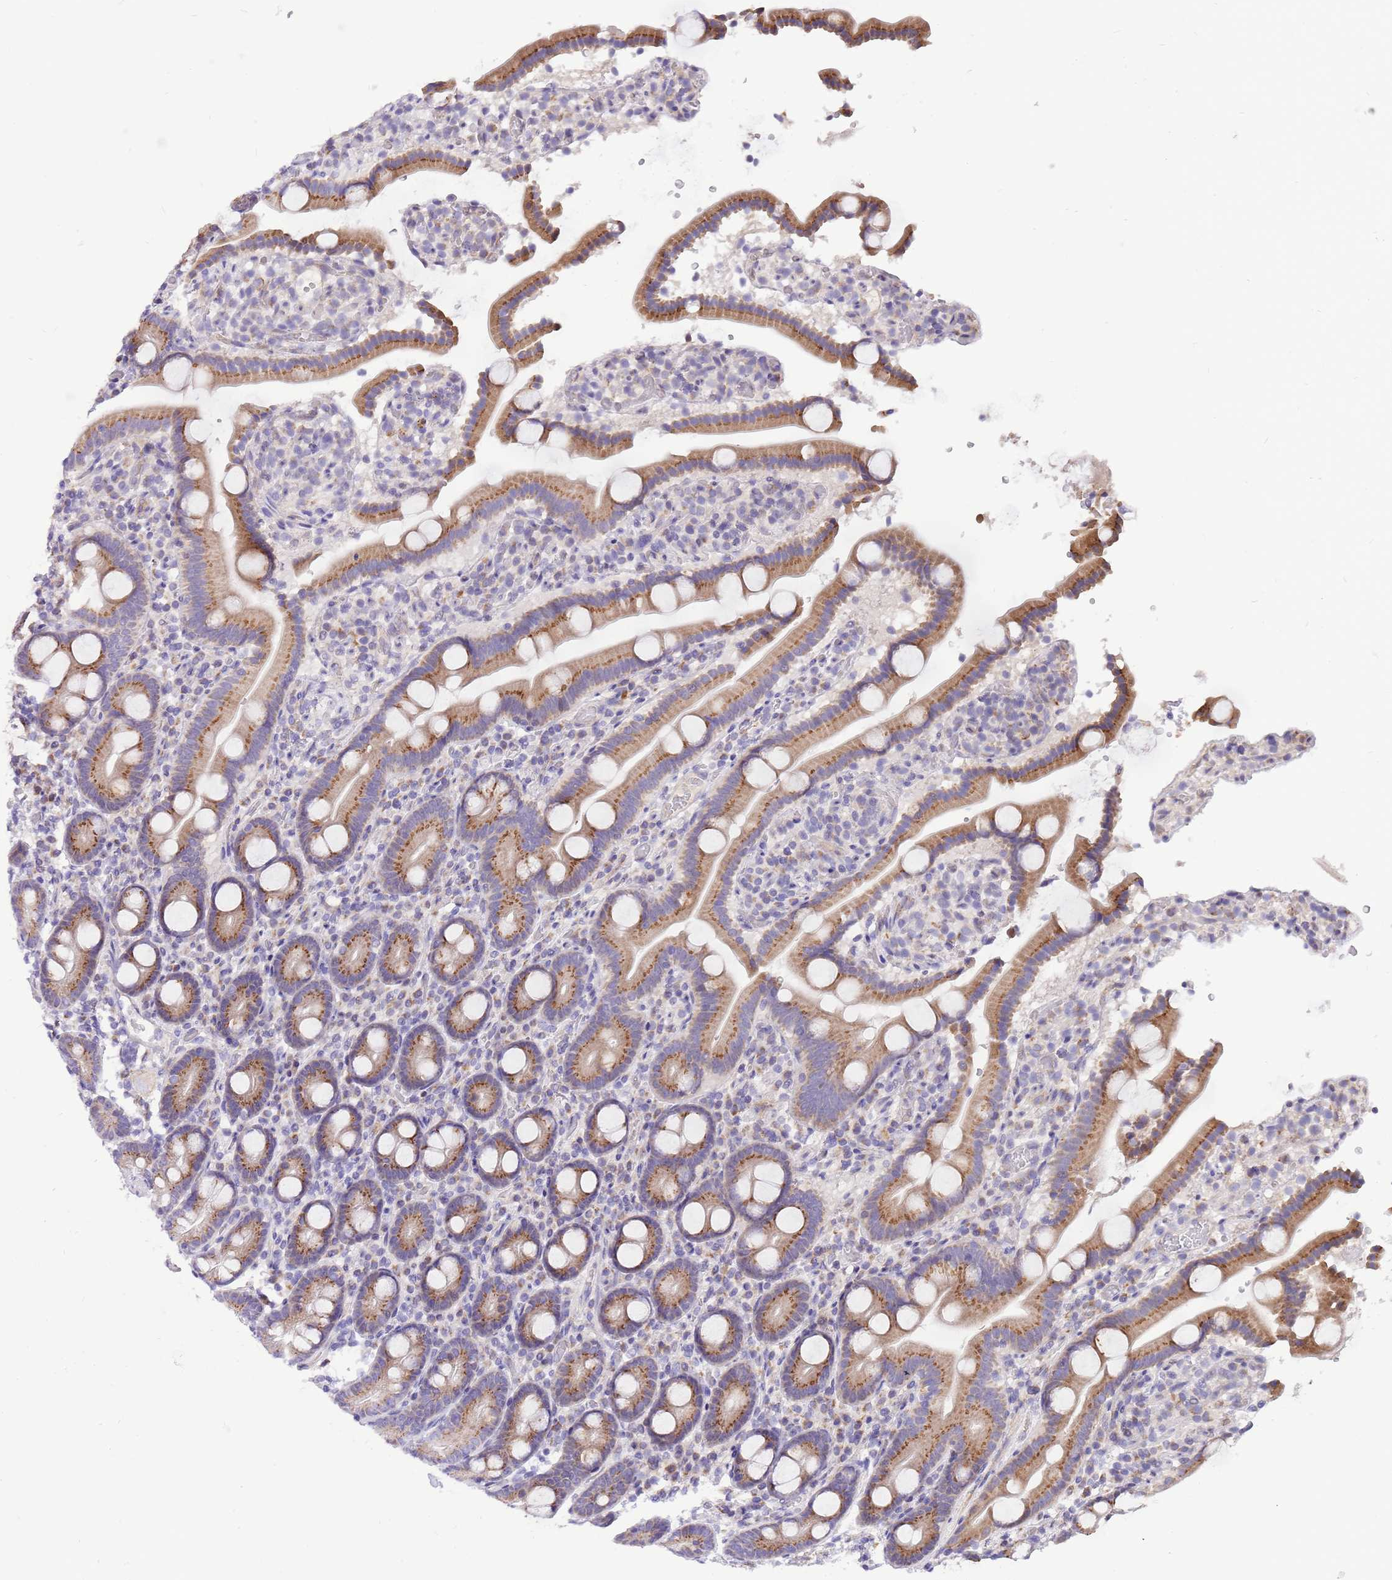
{"staining": {"intensity": "strong", "quantity": "25%-75%", "location": "cytoplasmic/membranous"}, "tissue": "duodenum", "cell_type": "Glandular cells", "image_type": "normal", "snomed": [{"axis": "morphology", "description": "Normal tissue, NOS"}, {"axis": "topography", "description": "Duodenum"}], "caption": "A histopathology image of human duodenum stained for a protein shows strong cytoplasmic/membranous brown staining in glandular cells.", "gene": "COX17", "patient": {"sex": "male", "age": 55}}